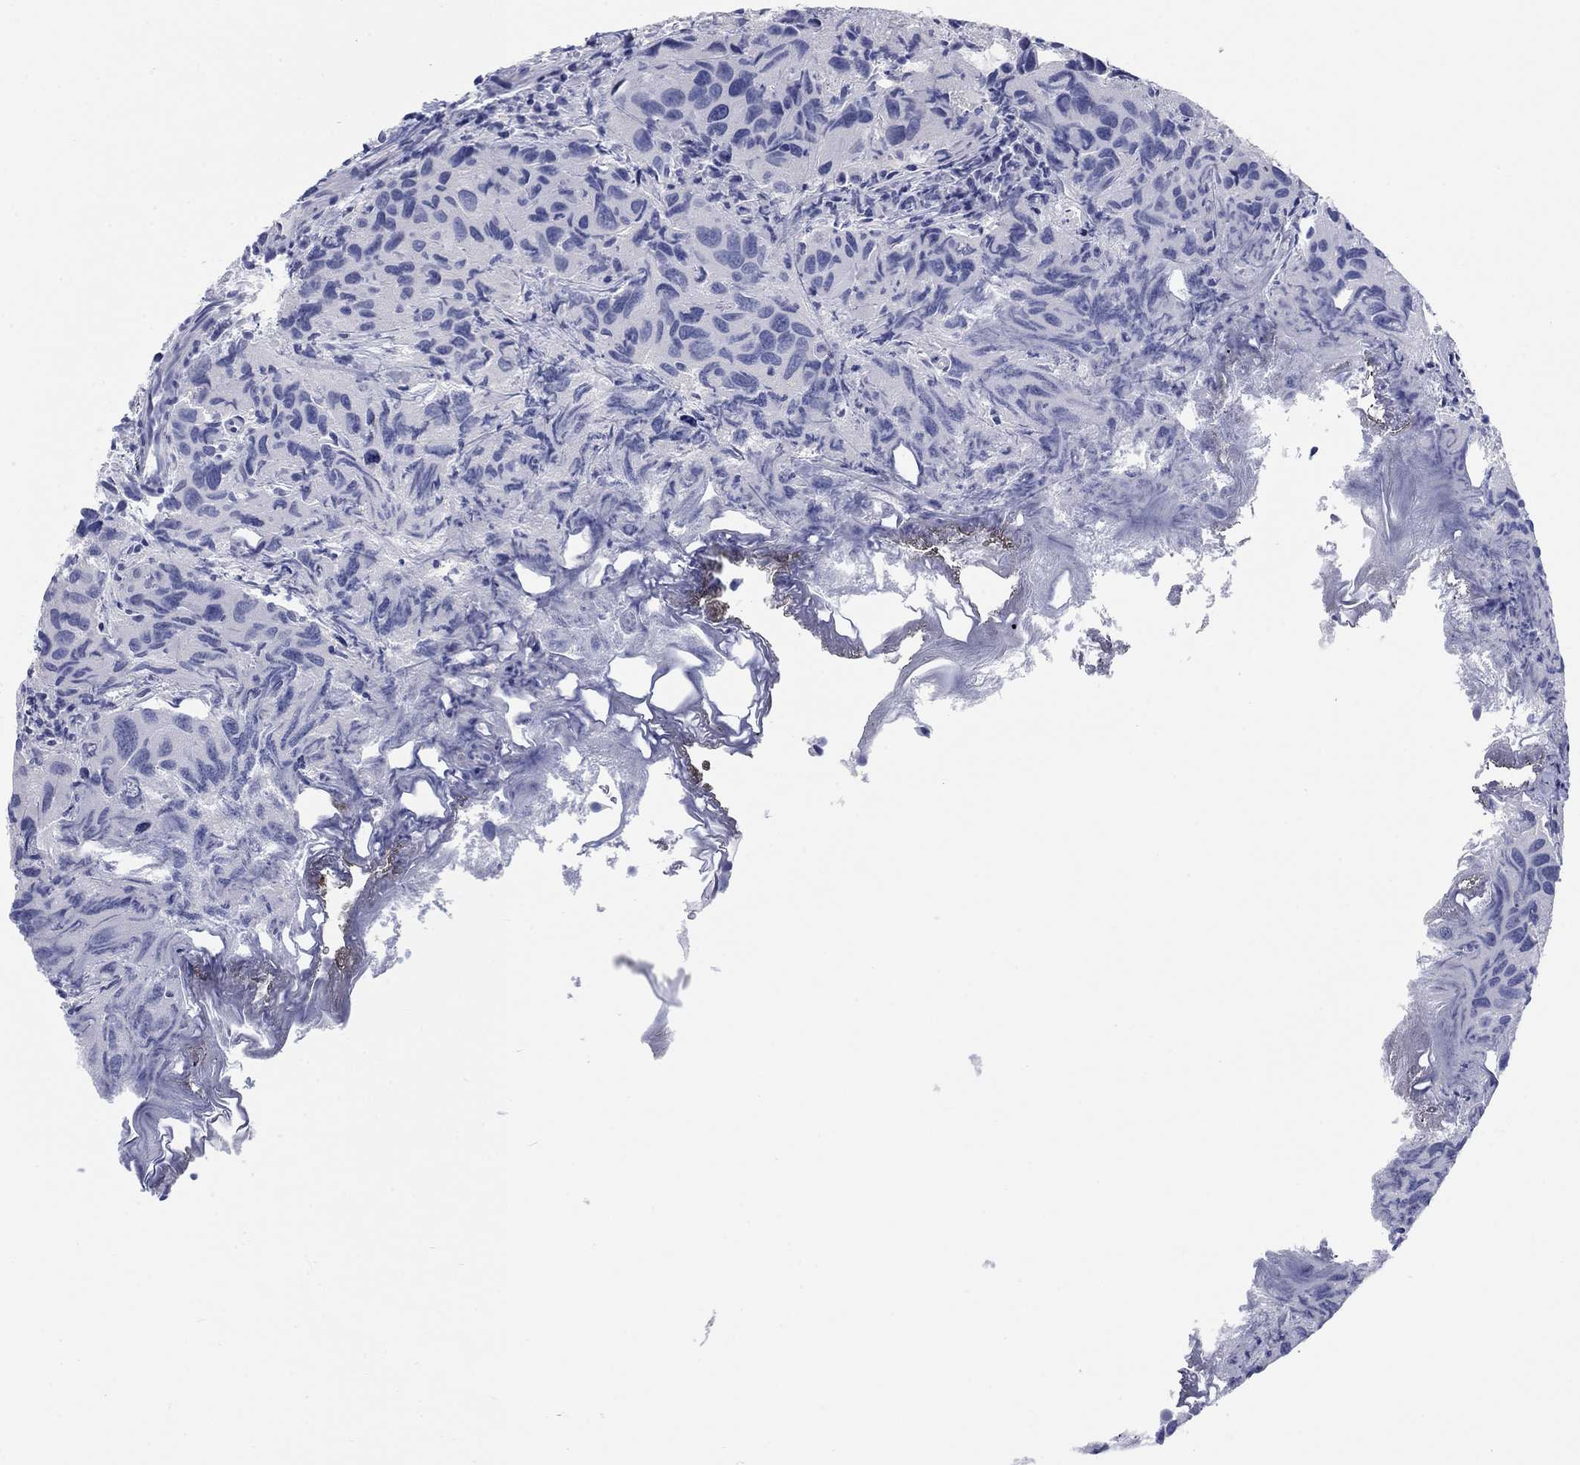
{"staining": {"intensity": "negative", "quantity": "none", "location": "none"}, "tissue": "urothelial cancer", "cell_type": "Tumor cells", "image_type": "cancer", "snomed": [{"axis": "morphology", "description": "Urothelial carcinoma, High grade"}, {"axis": "topography", "description": "Urinary bladder"}], "caption": "High magnification brightfield microscopy of high-grade urothelial carcinoma stained with DAB (3,3'-diaminobenzidine) (brown) and counterstained with hematoxylin (blue): tumor cells show no significant staining.", "gene": "ATP6V1G2", "patient": {"sex": "male", "age": 79}}